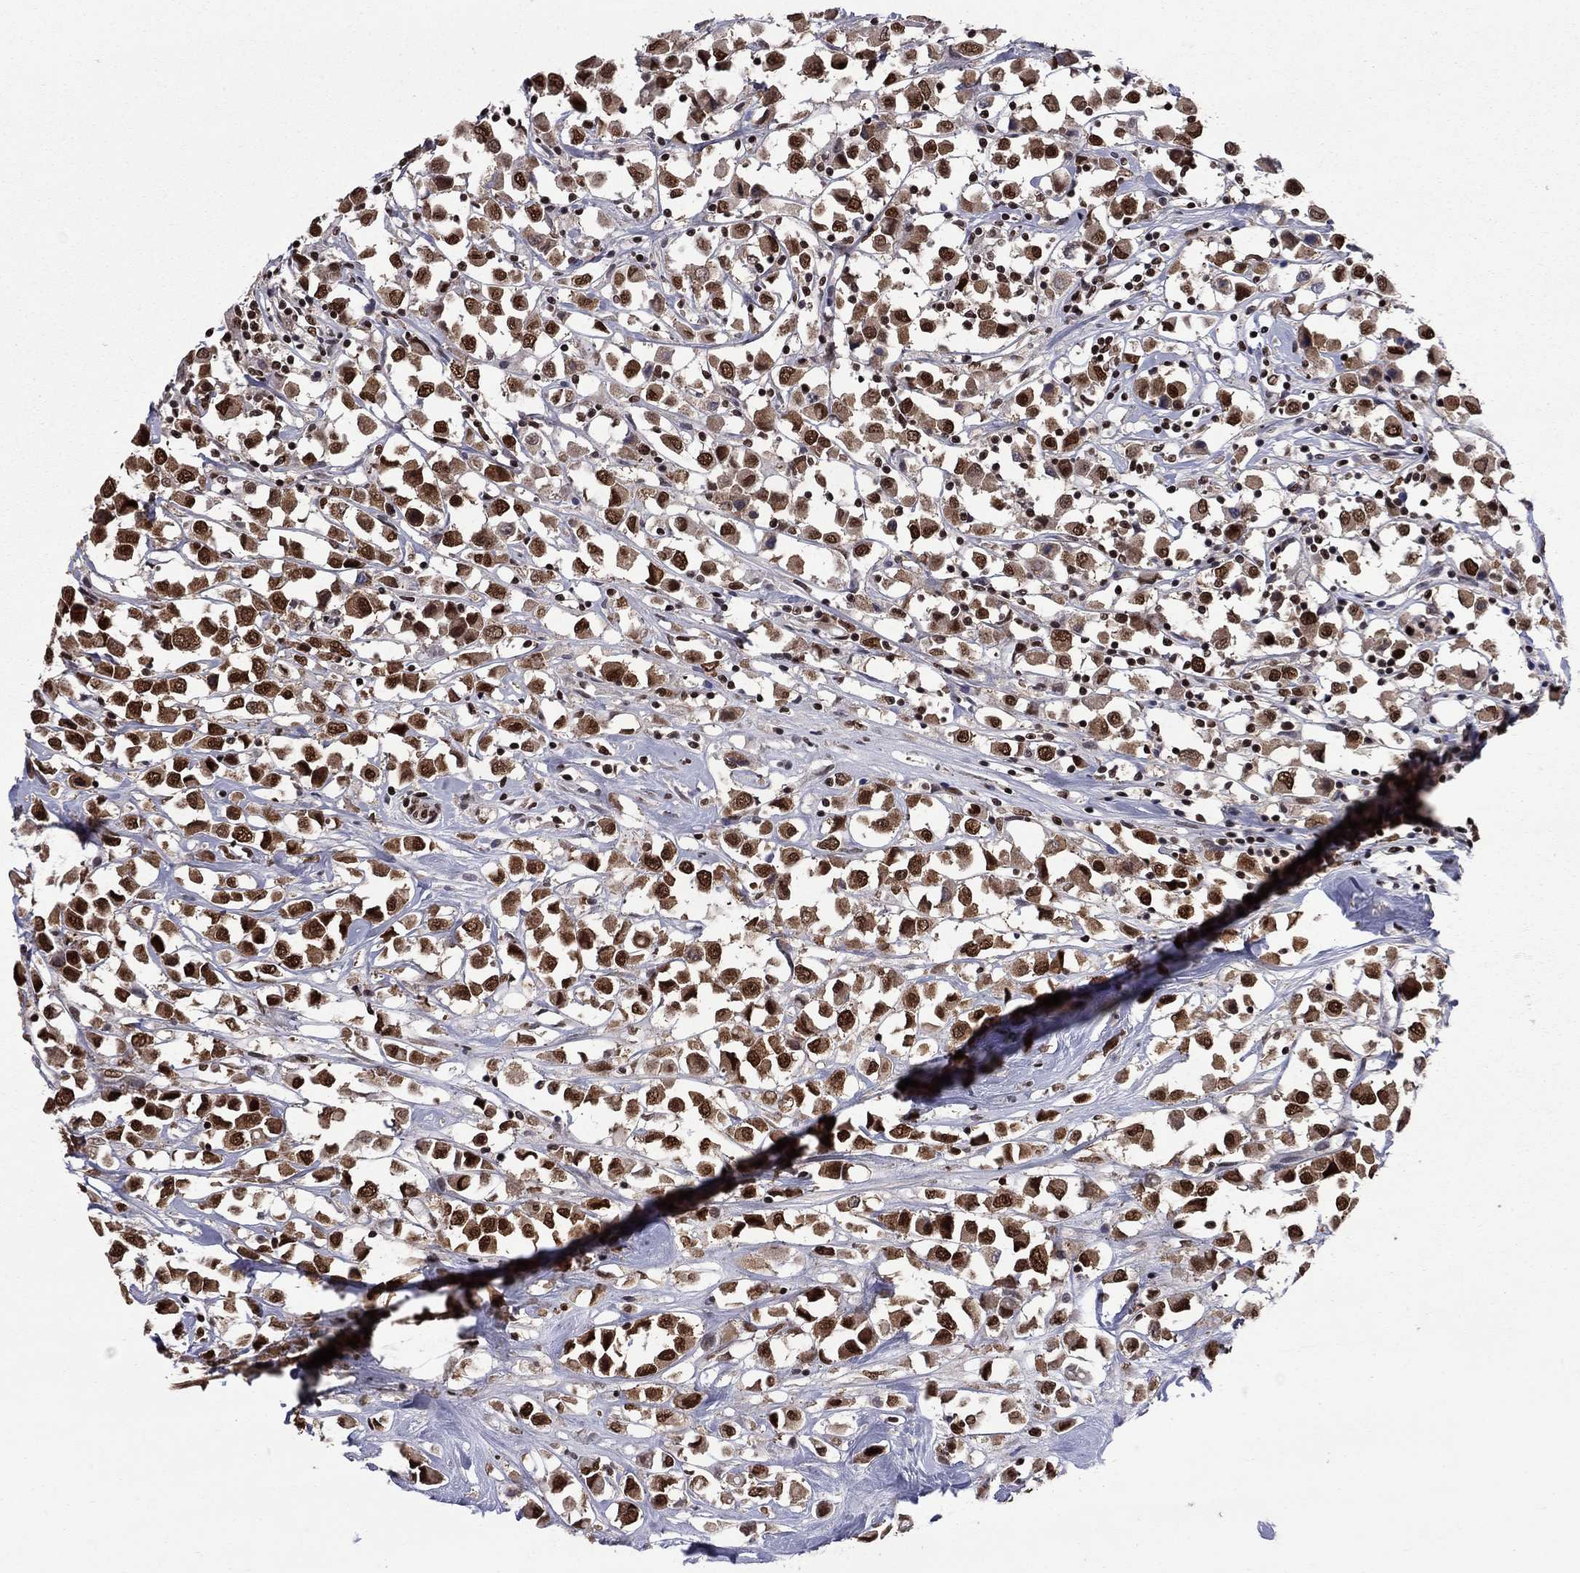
{"staining": {"intensity": "strong", "quantity": ">75%", "location": "nuclear"}, "tissue": "breast cancer", "cell_type": "Tumor cells", "image_type": "cancer", "snomed": [{"axis": "morphology", "description": "Duct carcinoma"}, {"axis": "topography", "description": "Breast"}], "caption": "Immunohistochemical staining of human breast cancer (intraductal carcinoma) demonstrates high levels of strong nuclear positivity in about >75% of tumor cells.", "gene": "MED25", "patient": {"sex": "female", "age": 61}}